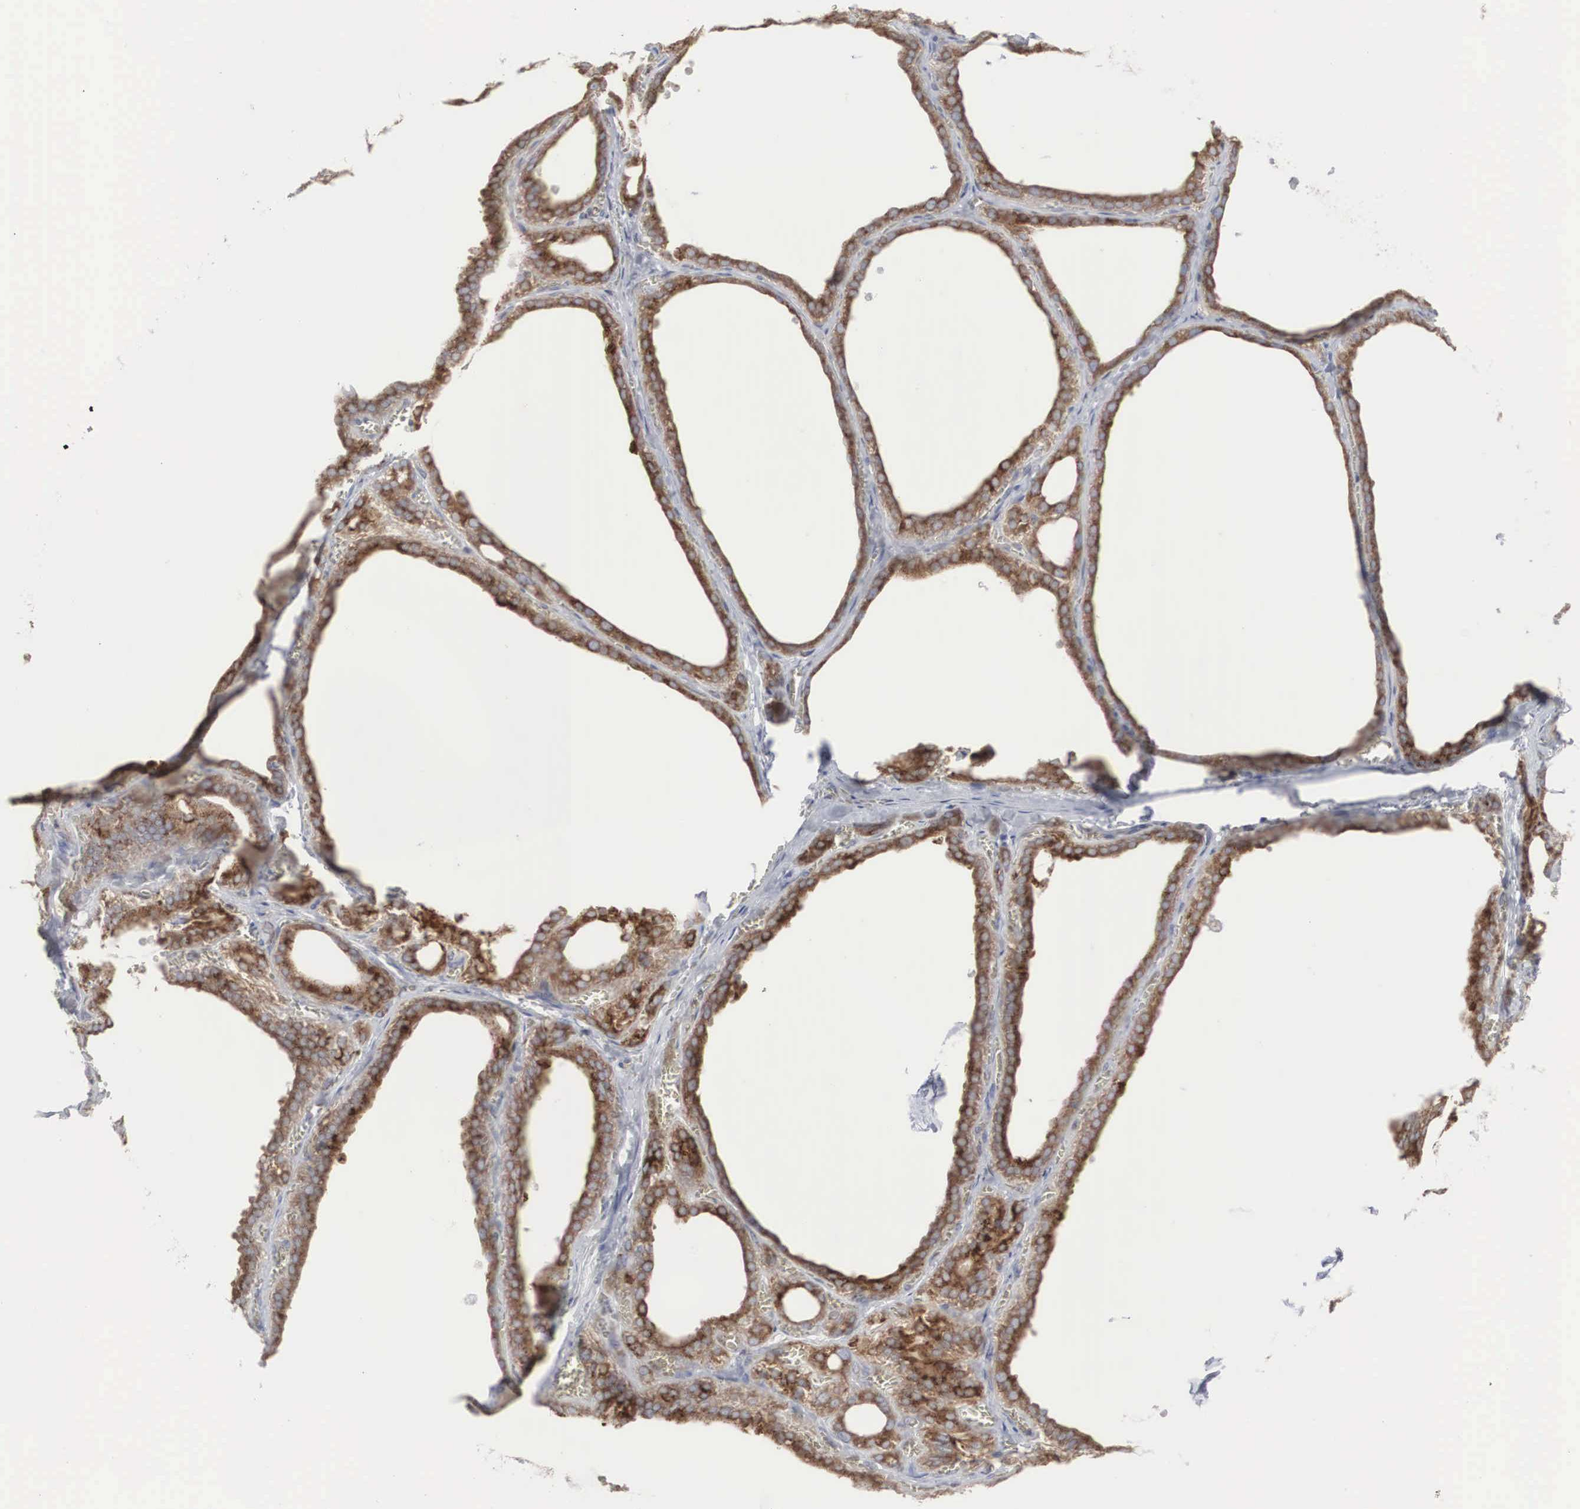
{"staining": {"intensity": "strong", "quantity": ">75%", "location": "cytoplasmic/membranous"}, "tissue": "thyroid gland", "cell_type": "Glandular cells", "image_type": "normal", "snomed": [{"axis": "morphology", "description": "Normal tissue, NOS"}, {"axis": "topography", "description": "Thyroid gland"}], "caption": "Unremarkable thyroid gland reveals strong cytoplasmic/membranous positivity in approximately >75% of glandular cells The protein of interest is stained brown, and the nuclei are stained in blue (DAB (3,3'-diaminobenzidine) IHC with brightfield microscopy, high magnification)..", "gene": "CTAGE15", "patient": {"sex": "female", "age": 55}}